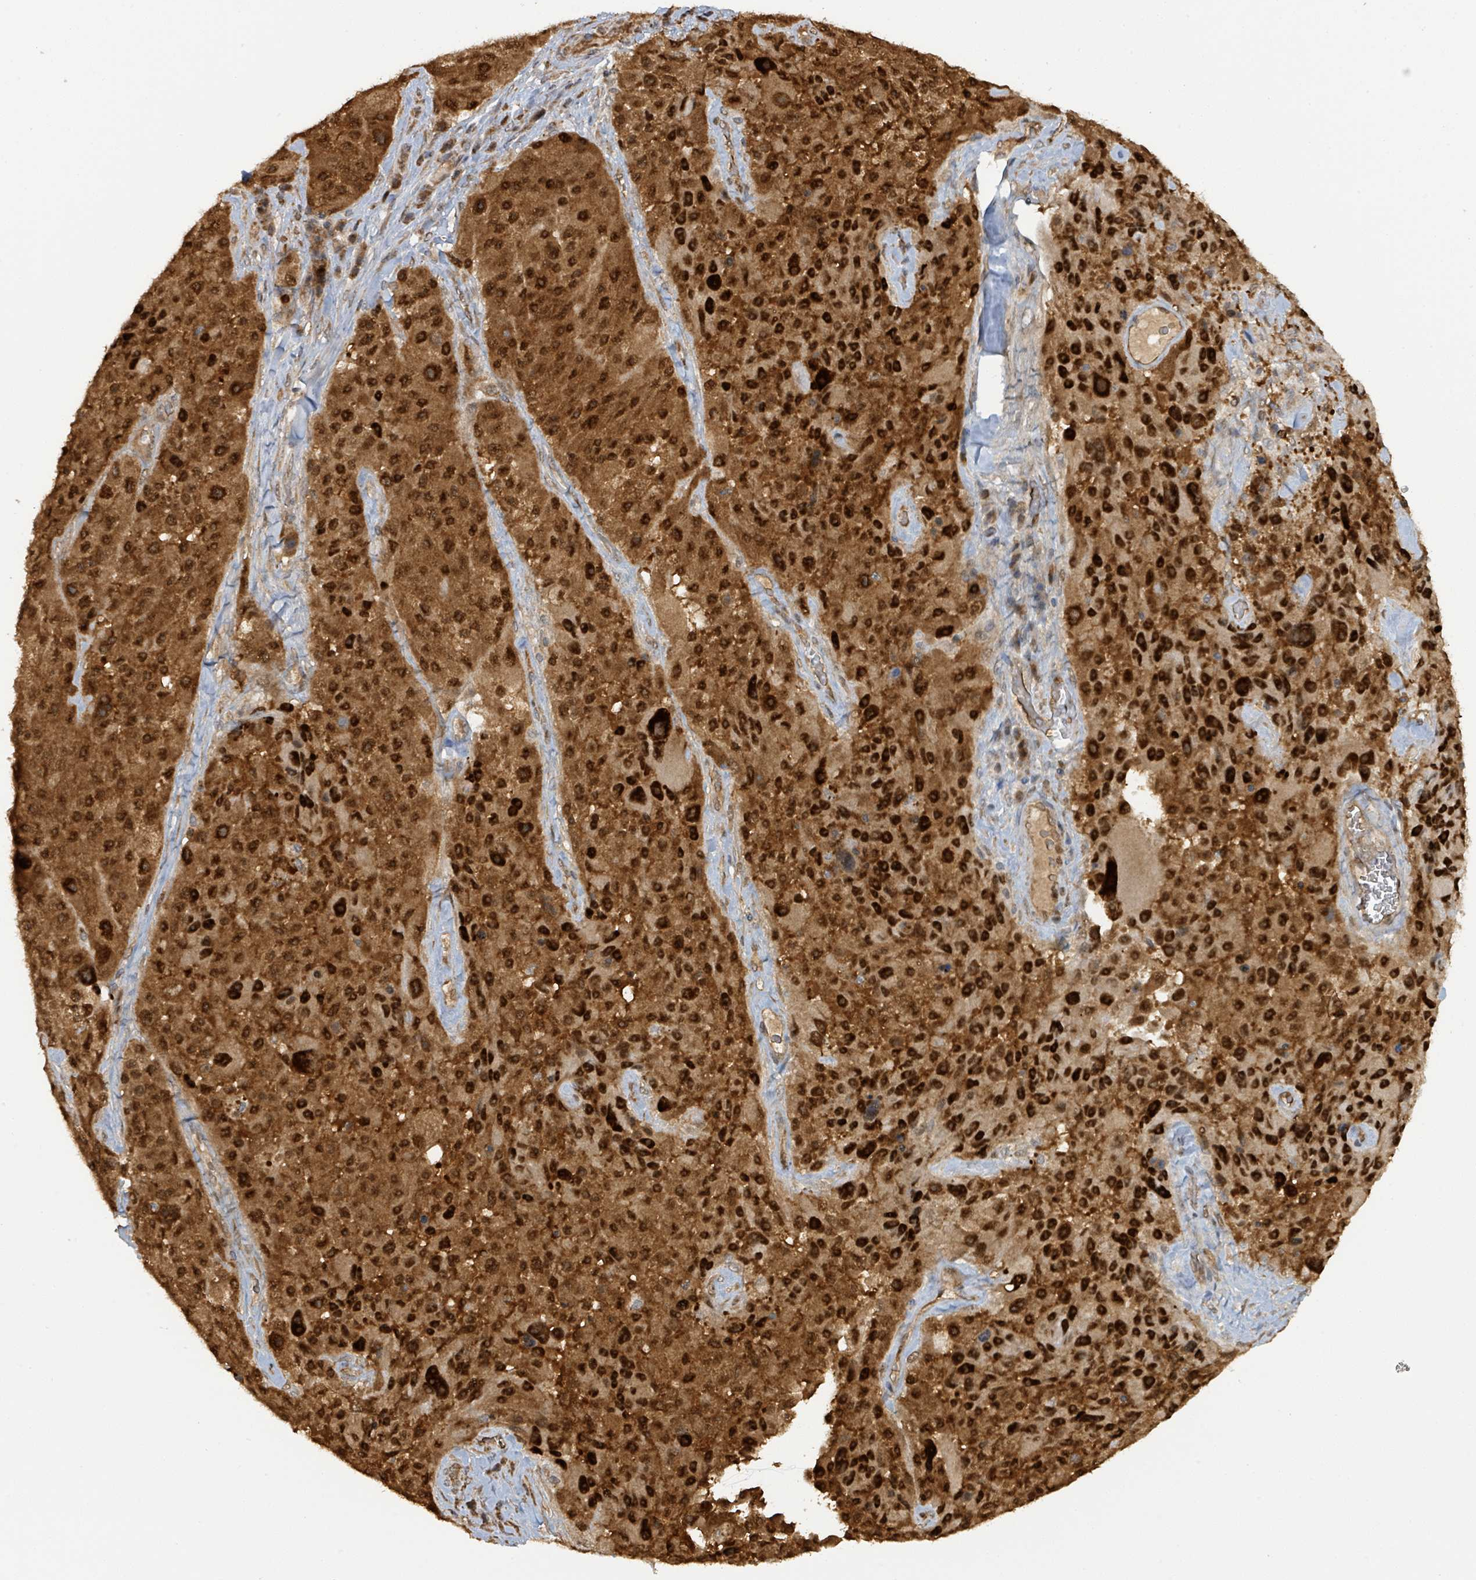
{"staining": {"intensity": "strong", "quantity": ">75%", "location": "cytoplasmic/membranous,nuclear"}, "tissue": "melanoma", "cell_type": "Tumor cells", "image_type": "cancer", "snomed": [{"axis": "morphology", "description": "Malignant melanoma, Metastatic site"}, {"axis": "topography", "description": "Lymph node"}], "caption": "Malignant melanoma (metastatic site) was stained to show a protein in brown. There is high levels of strong cytoplasmic/membranous and nuclear expression in approximately >75% of tumor cells.", "gene": "PSMB7", "patient": {"sex": "male", "age": 62}}